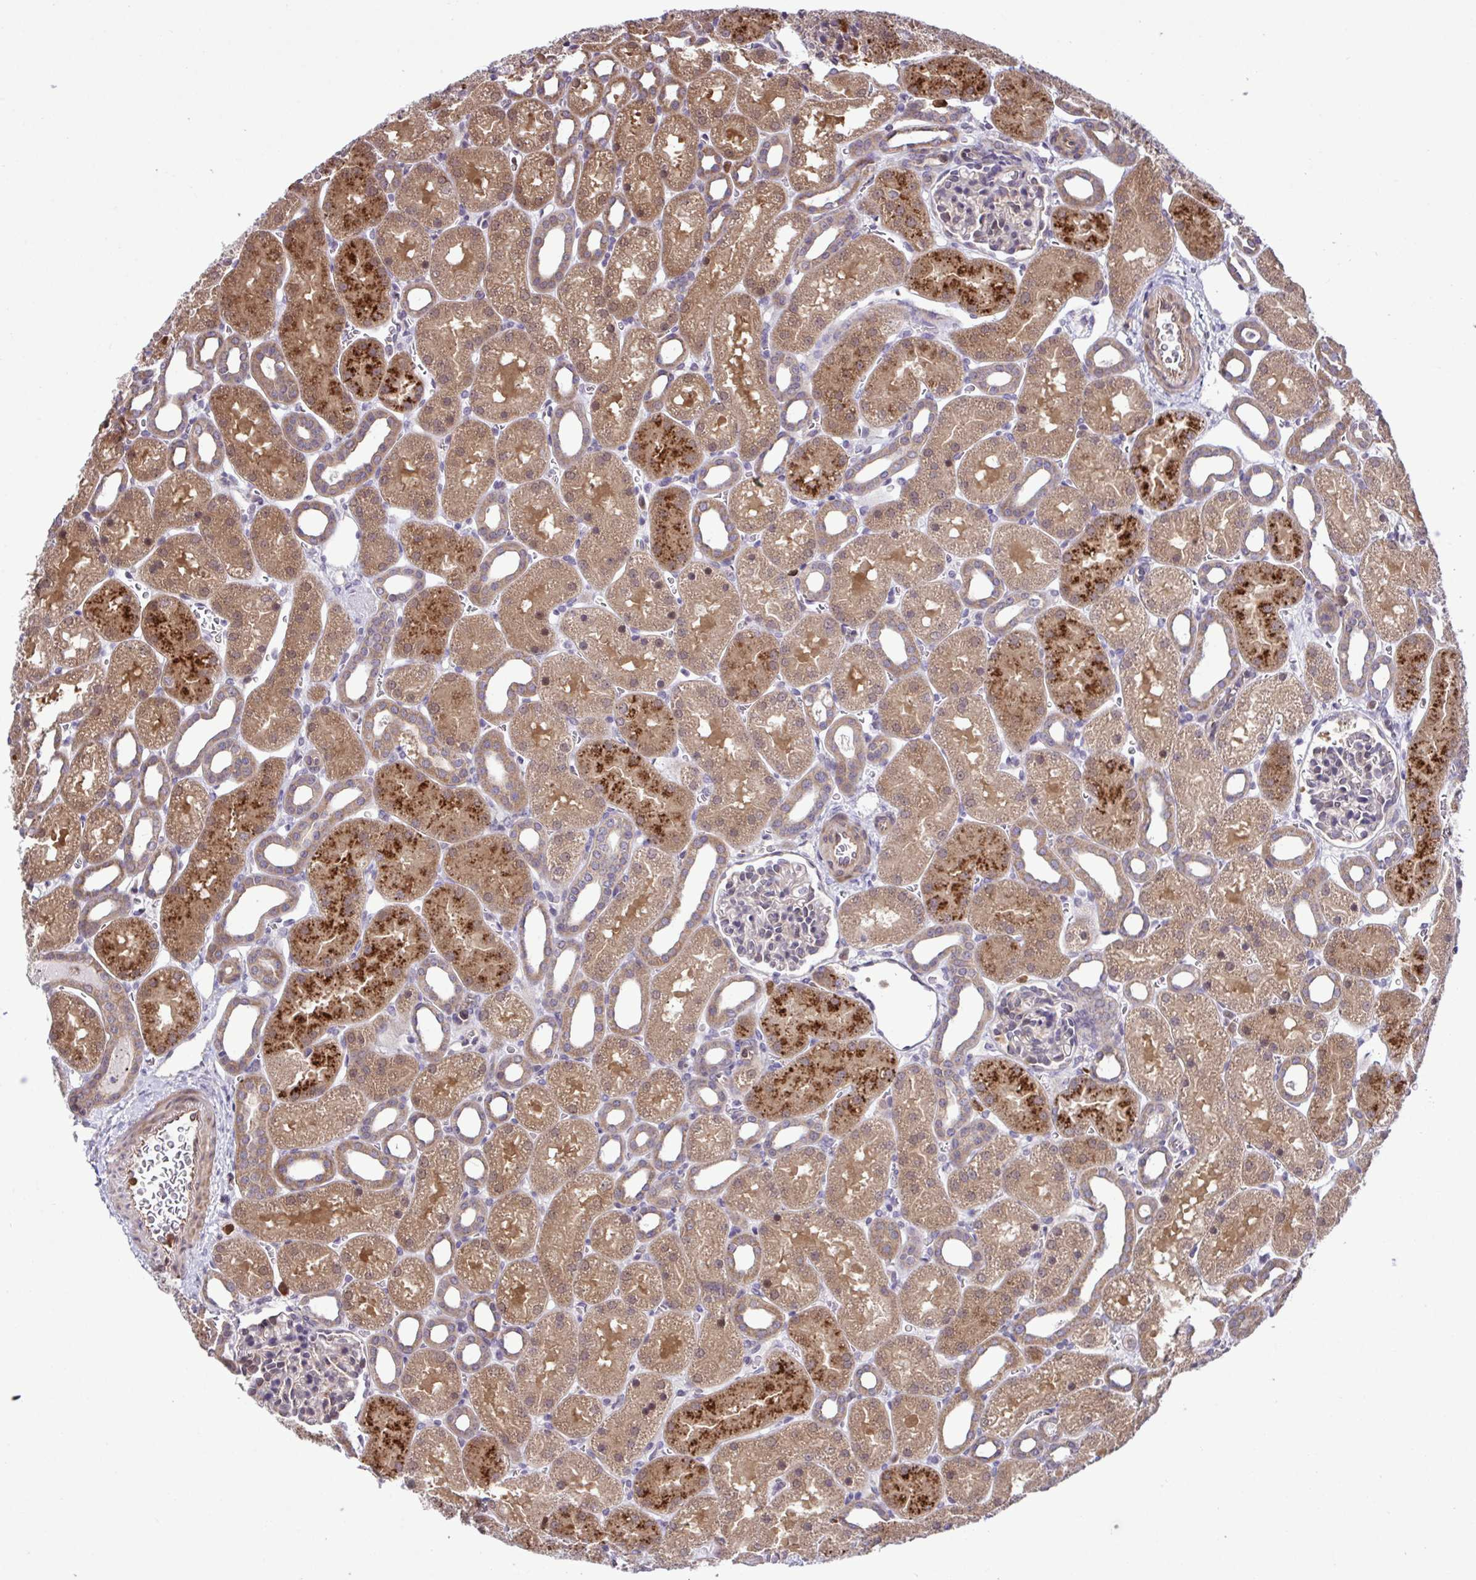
{"staining": {"intensity": "moderate", "quantity": "<25%", "location": "cytoplasmic/membranous"}, "tissue": "kidney", "cell_type": "Cells in glomeruli", "image_type": "normal", "snomed": [{"axis": "morphology", "description": "Normal tissue, NOS"}, {"axis": "topography", "description": "Kidney"}], "caption": "Kidney was stained to show a protein in brown. There is low levels of moderate cytoplasmic/membranous expression in about <25% of cells in glomeruli. The staining was performed using DAB (3,3'-diaminobenzidine), with brown indicating positive protein expression. Nuclei are stained blue with hematoxylin.", "gene": "CMPK1", "patient": {"sex": "male", "age": 2}}